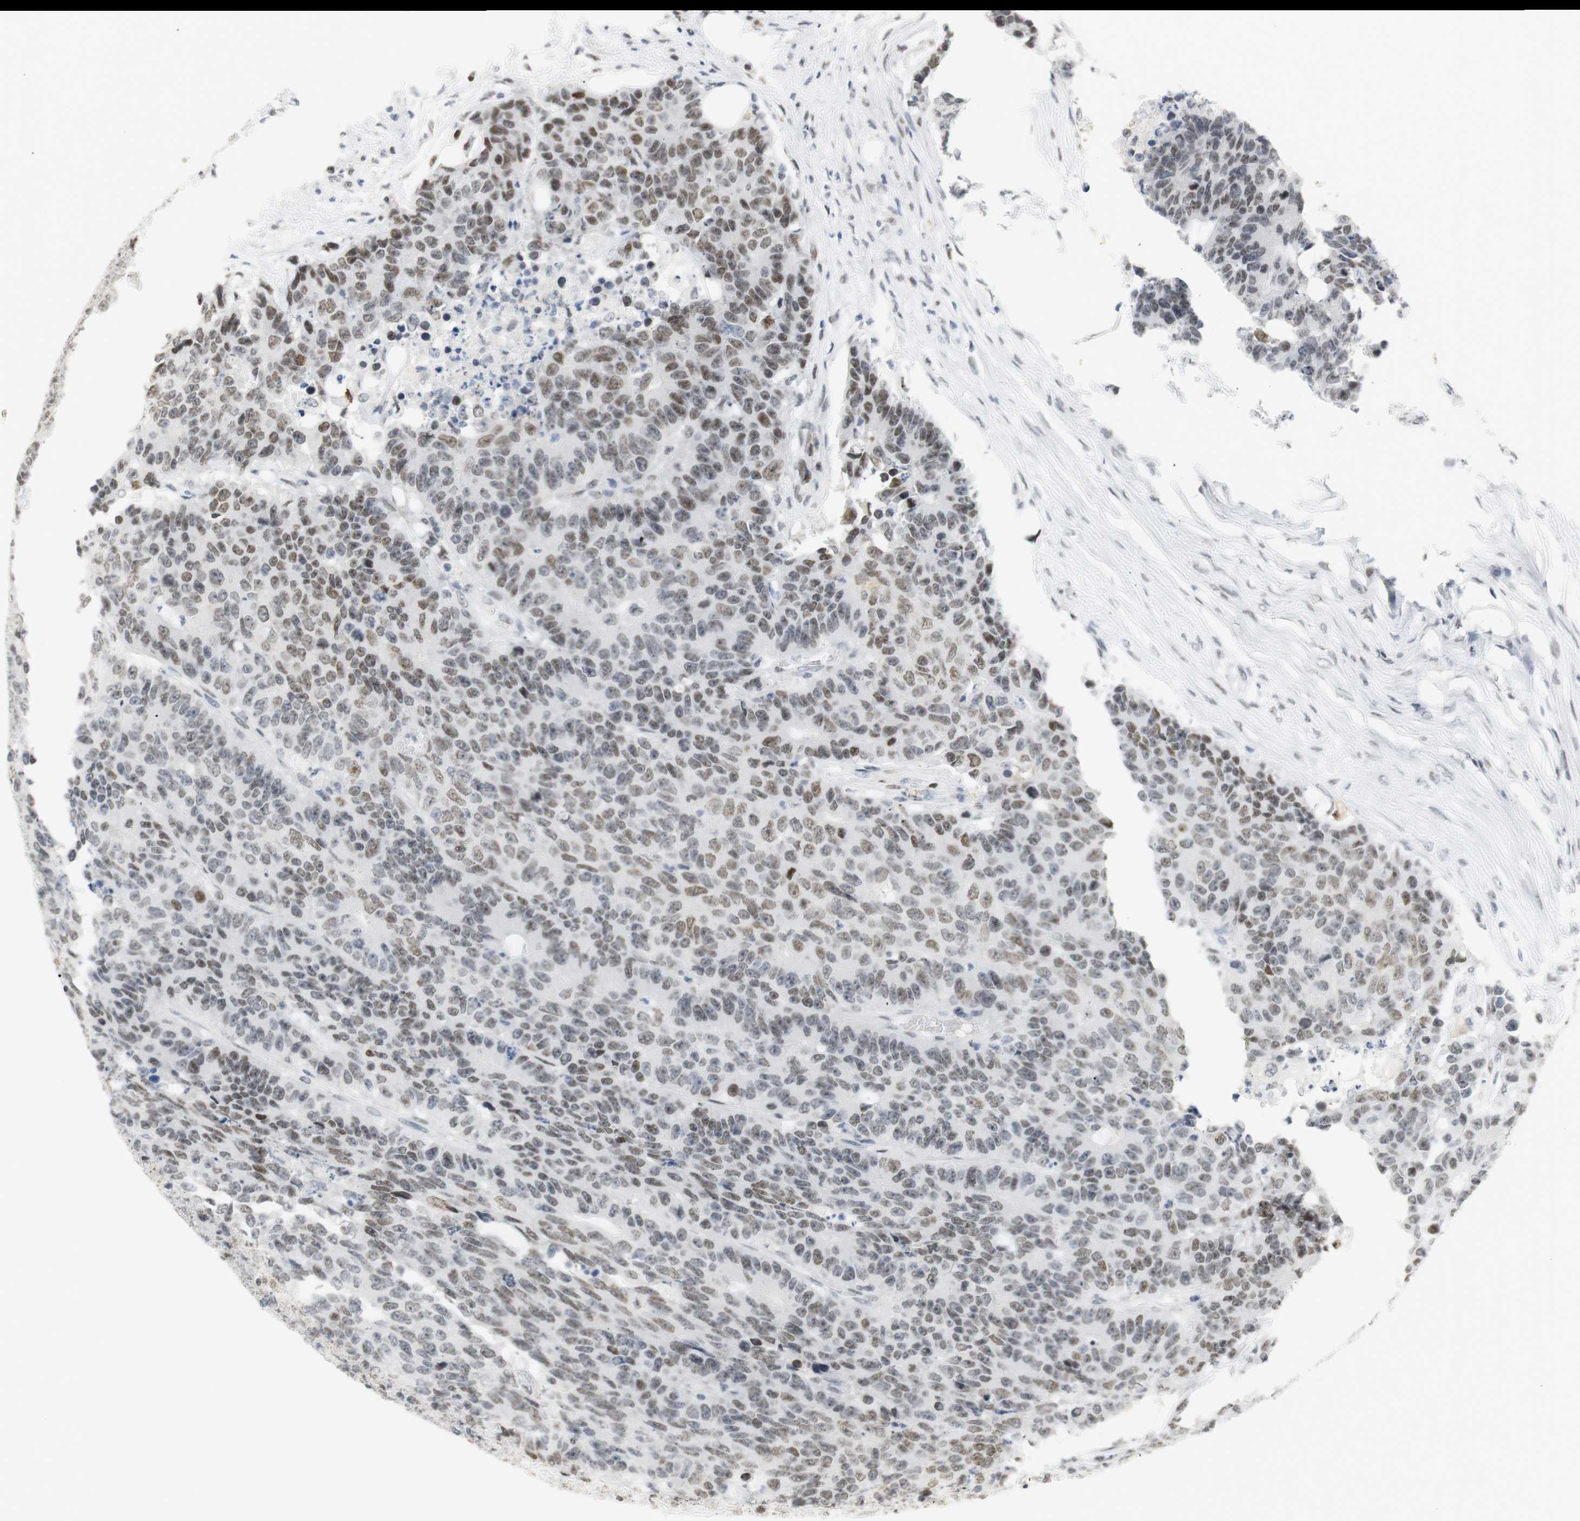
{"staining": {"intensity": "moderate", "quantity": "25%-75%", "location": "nuclear"}, "tissue": "colorectal cancer", "cell_type": "Tumor cells", "image_type": "cancer", "snomed": [{"axis": "morphology", "description": "Adenocarcinoma, NOS"}, {"axis": "topography", "description": "Colon"}], "caption": "Protein analysis of colorectal cancer tissue reveals moderate nuclear positivity in approximately 25%-75% of tumor cells. (DAB (3,3'-diaminobenzidine) = brown stain, brightfield microscopy at high magnification).", "gene": "BMI1", "patient": {"sex": "female", "age": 86}}